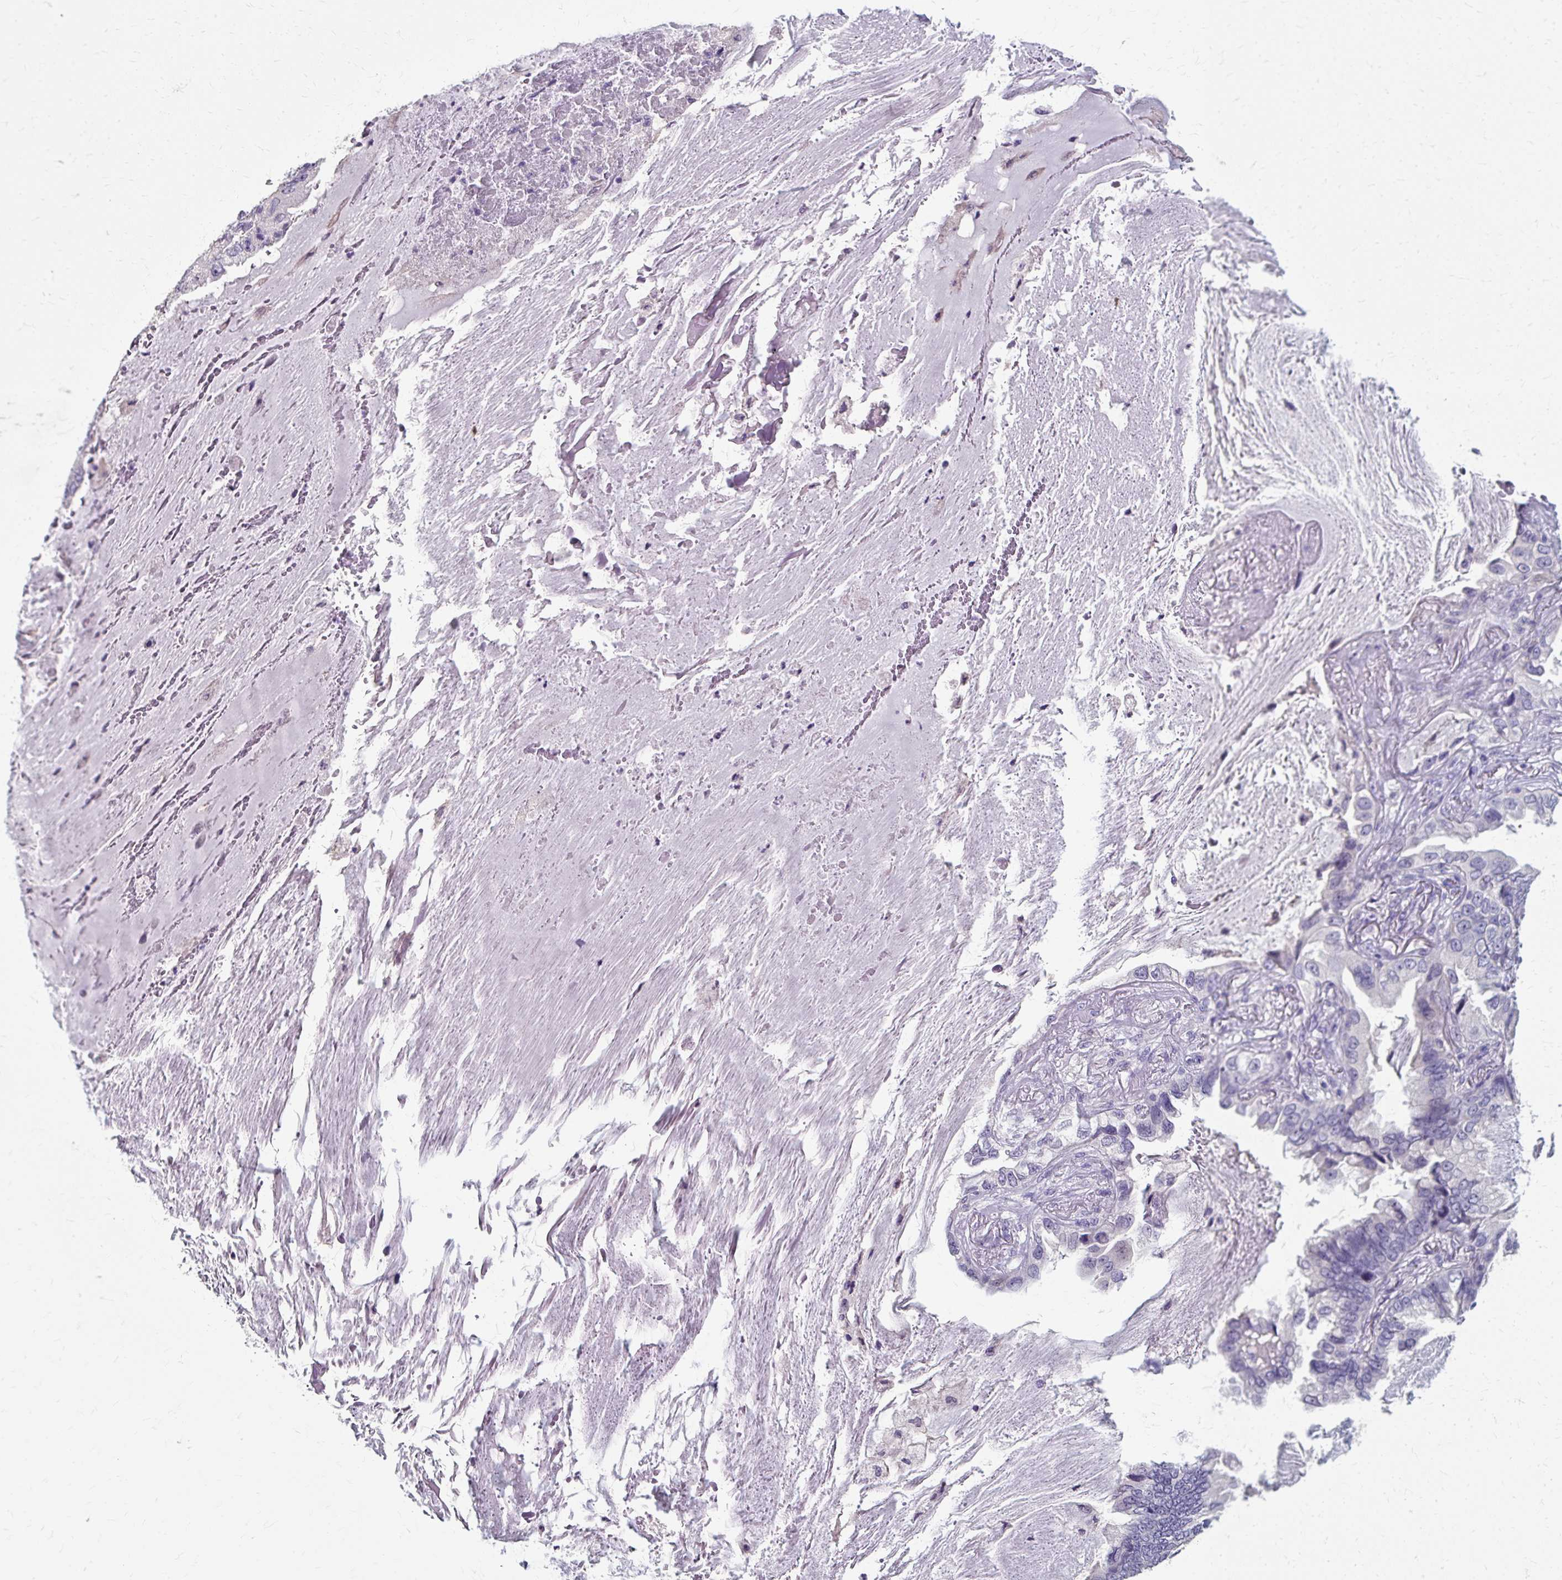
{"staining": {"intensity": "negative", "quantity": "none", "location": "none"}, "tissue": "lung cancer", "cell_type": "Tumor cells", "image_type": "cancer", "snomed": [{"axis": "morphology", "description": "Adenocarcinoma, NOS"}, {"axis": "topography", "description": "Lung"}], "caption": "Immunohistochemistry (IHC) of human adenocarcinoma (lung) exhibits no expression in tumor cells.", "gene": "KLHL24", "patient": {"sex": "female", "age": 69}}